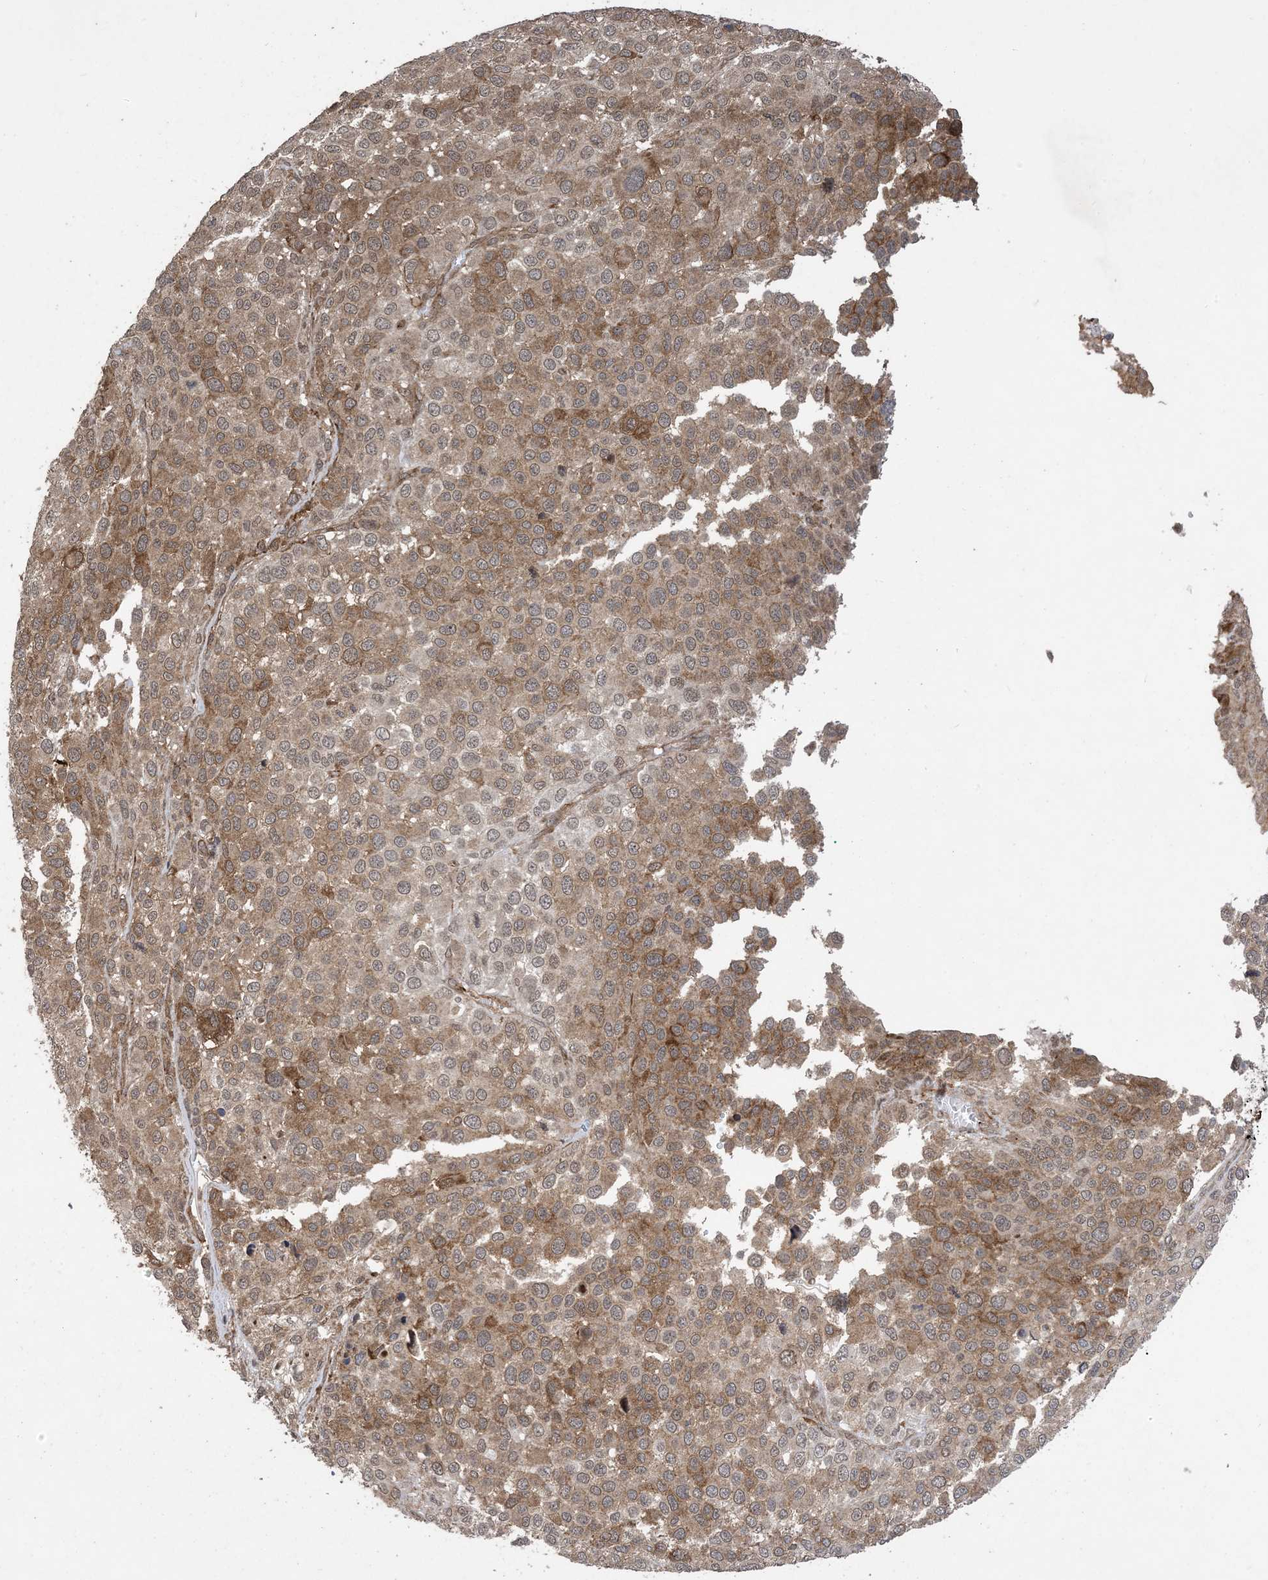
{"staining": {"intensity": "moderate", "quantity": ">75%", "location": "cytoplasmic/membranous"}, "tissue": "melanoma", "cell_type": "Tumor cells", "image_type": "cancer", "snomed": [{"axis": "morphology", "description": "Malignant melanoma, NOS"}, {"axis": "topography", "description": "Skin of trunk"}], "caption": "An immunohistochemistry (IHC) photomicrograph of neoplastic tissue is shown. Protein staining in brown labels moderate cytoplasmic/membranous positivity in melanoma within tumor cells.", "gene": "ZNF511", "patient": {"sex": "male", "age": 71}}